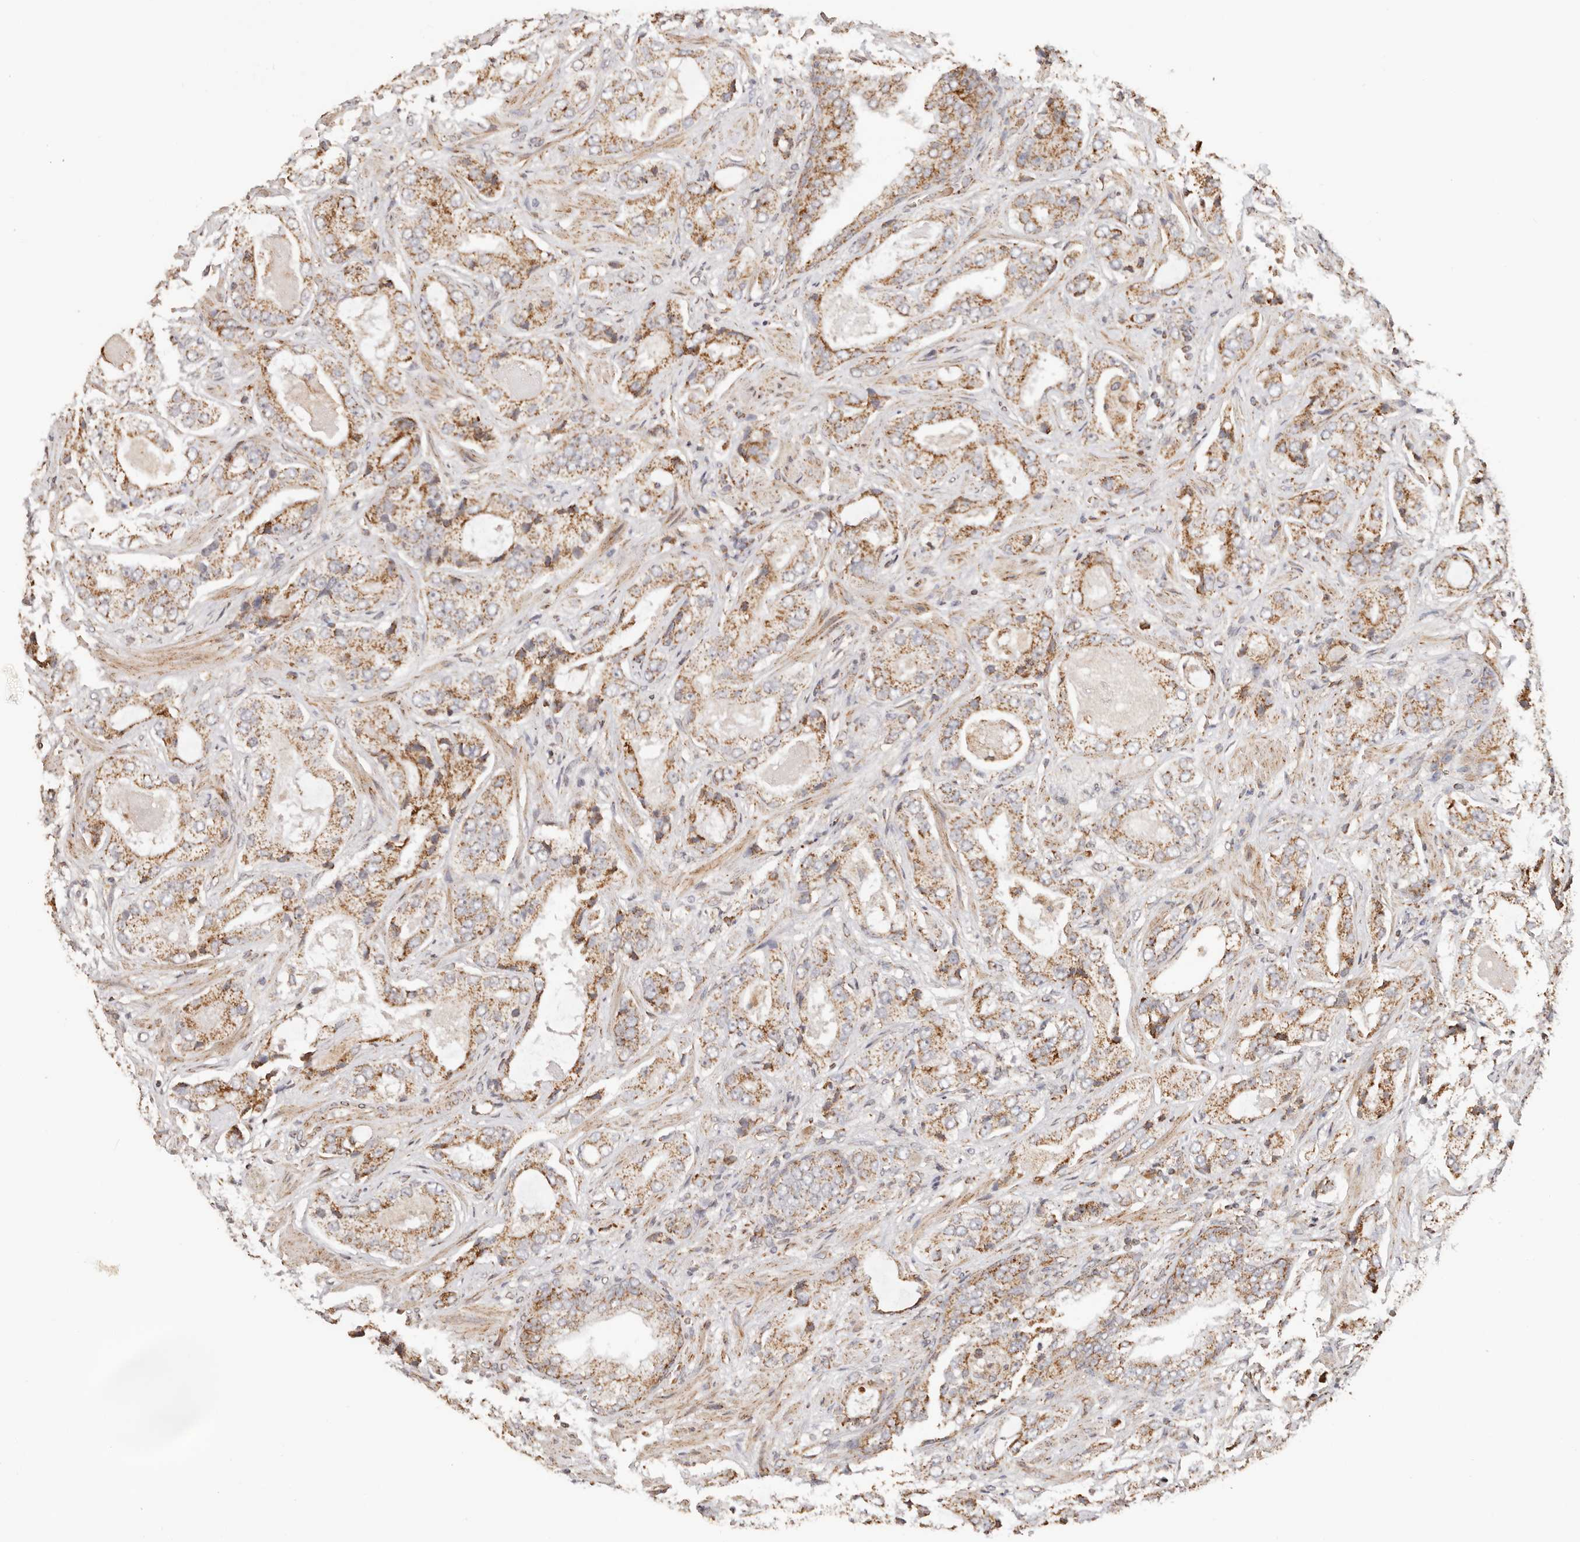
{"staining": {"intensity": "moderate", "quantity": ">75%", "location": "cytoplasmic/membranous"}, "tissue": "prostate cancer", "cell_type": "Tumor cells", "image_type": "cancer", "snomed": [{"axis": "morphology", "description": "Normal tissue, NOS"}, {"axis": "morphology", "description": "Adenocarcinoma, High grade"}, {"axis": "topography", "description": "Prostate"}, {"axis": "topography", "description": "Peripheral nerve tissue"}], "caption": "Immunohistochemical staining of human prostate cancer (adenocarcinoma (high-grade)) demonstrates medium levels of moderate cytoplasmic/membranous staining in about >75% of tumor cells.", "gene": "NDUFB11", "patient": {"sex": "male", "age": 59}}